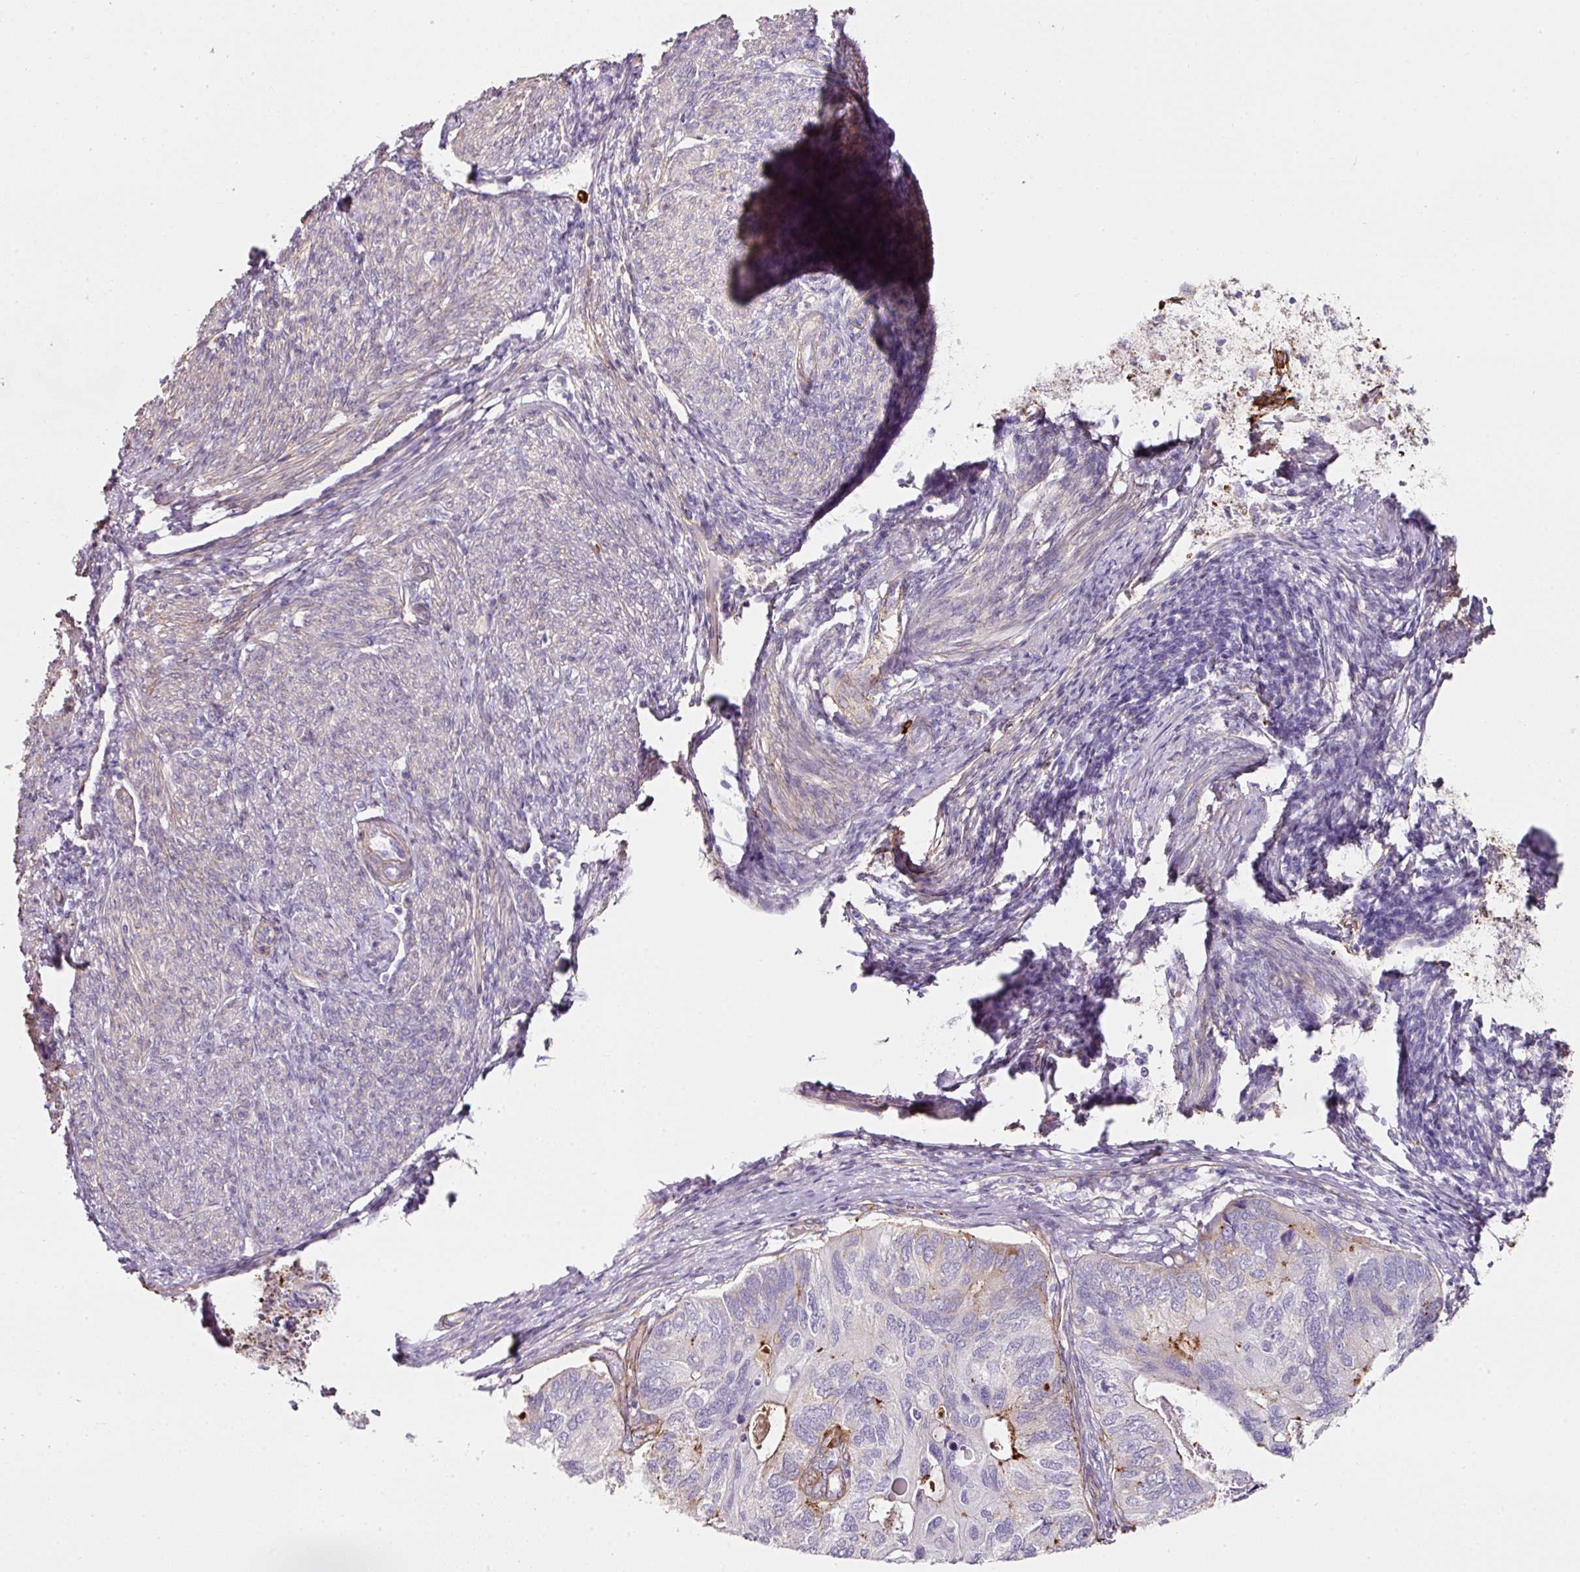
{"staining": {"intensity": "negative", "quantity": "none", "location": "none"}, "tissue": "endometrial cancer", "cell_type": "Tumor cells", "image_type": "cancer", "snomed": [{"axis": "morphology", "description": "Carcinoma, NOS"}, {"axis": "topography", "description": "Uterus"}], "caption": "Immunohistochemistry (IHC) histopathology image of human carcinoma (endometrial) stained for a protein (brown), which shows no staining in tumor cells. (Immunohistochemistry, brightfield microscopy, high magnification).", "gene": "LOXL4", "patient": {"sex": "female", "age": 76}}